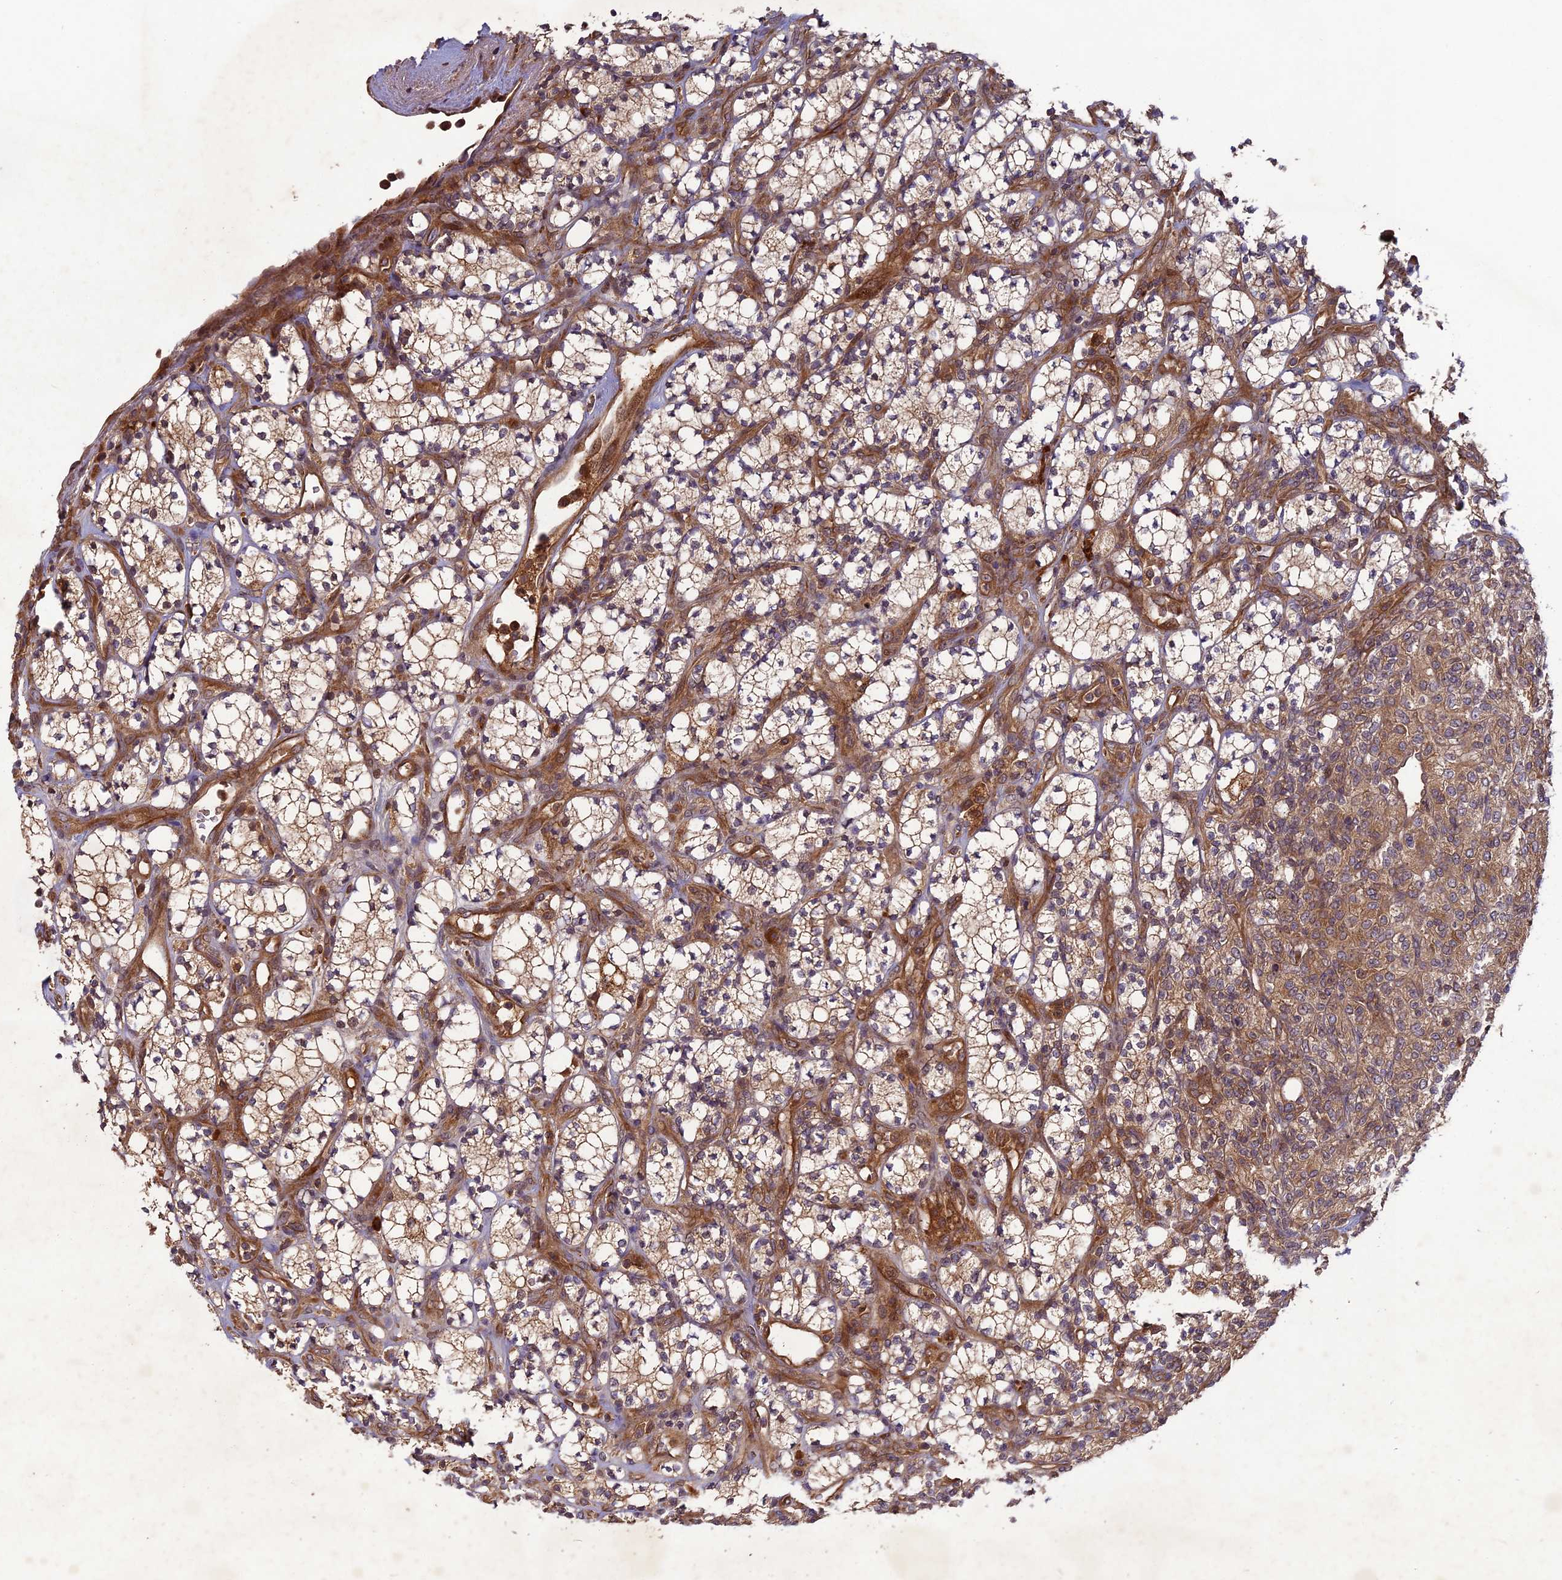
{"staining": {"intensity": "weak", "quantity": ">75%", "location": "cytoplasmic/membranous"}, "tissue": "renal cancer", "cell_type": "Tumor cells", "image_type": "cancer", "snomed": [{"axis": "morphology", "description": "Adenocarcinoma, NOS"}, {"axis": "topography", "description": "Kidney"}], "caption": "Weak cytoplasmic/membranous staining is seen in approximately >75% of tumor cells in renal cancer.", "gene": "TMUB2", "patient": {"sex": "male", "age": 77}}